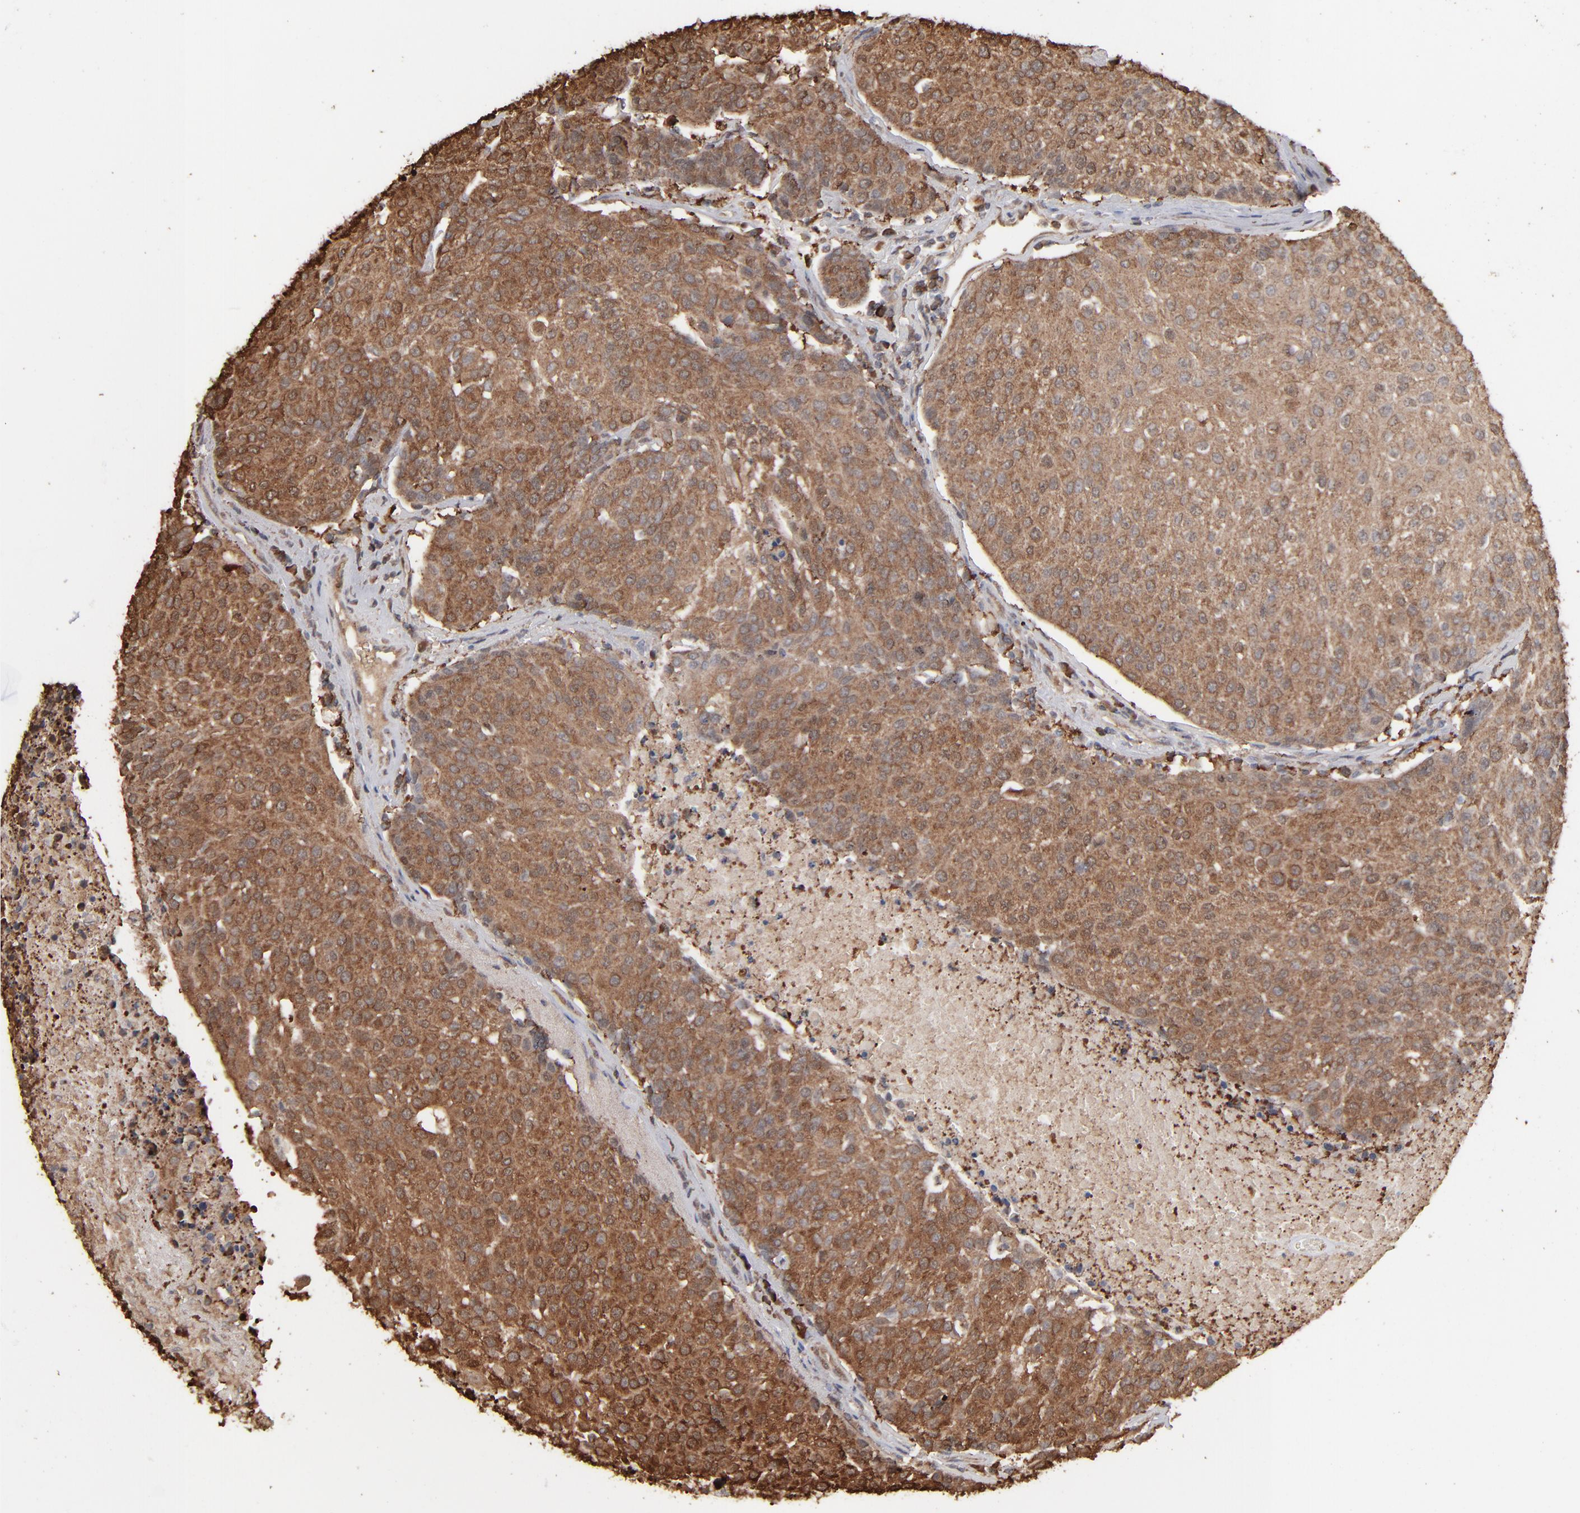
{"staining": {"intensity": "strong", "quantity": ">75%", "location": "cytoplasmic/membranous"}, "tissue": "urothelial cancer", "cell_type": "Tumor cells", "image_type": "cancer", "snomed": [{"axis": "morphology", "description": "Urothelial carcinoma, High grade"}, {"axis": "topography", "description": "Urinary bladder"}], "caption": "Strong cytoplasmic/membranous positivity is seen in approximately >75% of tumor cells in urothelial cancer.", "gene": "NME1-NME2", "patient": {"sex": "female", "age": 85}}